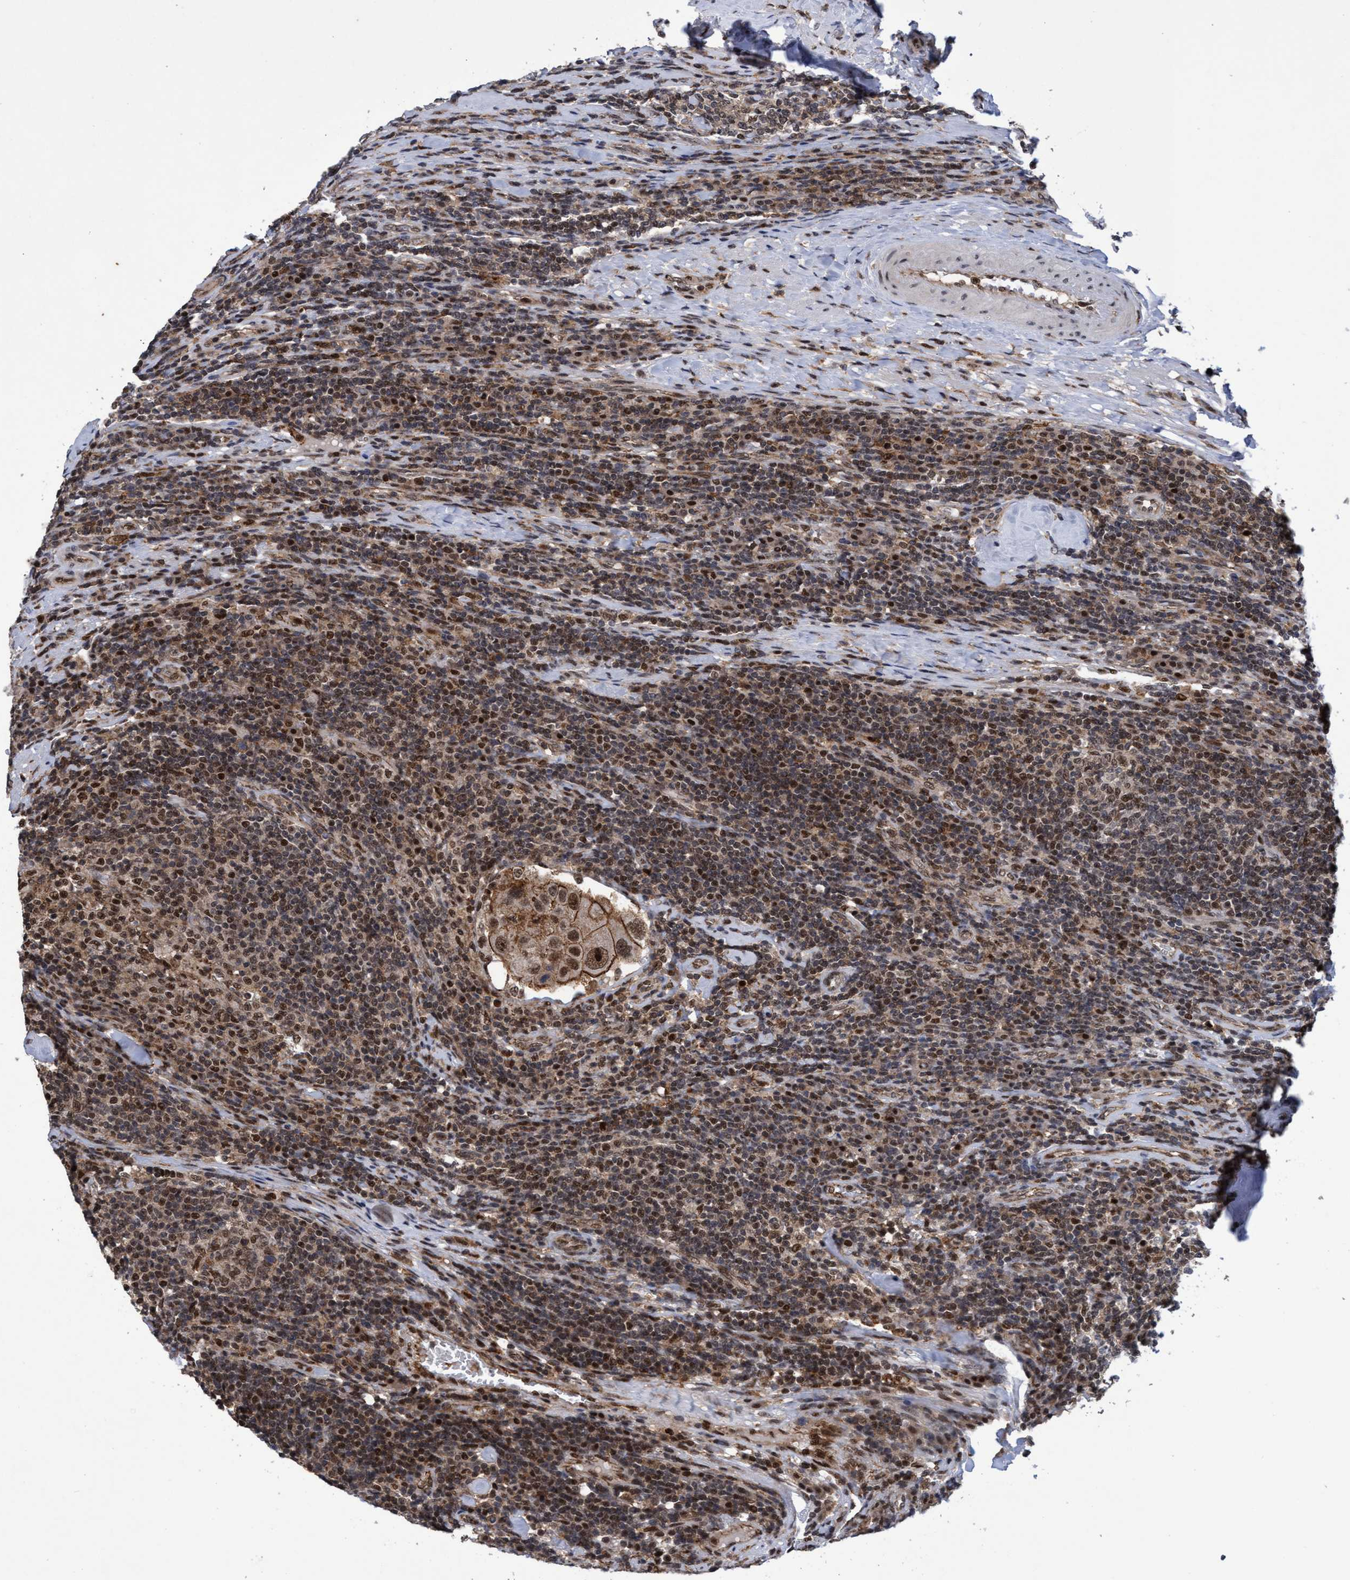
{"staining": {"intensity": "moderate", "quantity": ">75%", "location": "cytoplasmic/membranous,nuclear"}, "tissue": "urothelial cancer", "cell_type": "Tumor cells", "image_type": "cancer", "snomed": [{"axis": "morphology", "description": "Urothelial carcinoma, High grade"}, {"axis": "topography", "description": "Lymph node"}, {"axis": "topography", "description": "Urinary bladder"}], "caption": "An immunohistochemistry histopathology image of tumor tissue is shown. Protein staining in brown labels moderate cytoplasmic/membranous and nuclear positivity in urothelial cancer within tumor cells.", "gene": "GTF2F1", "patient": {"sex": "male", "age": 51}}